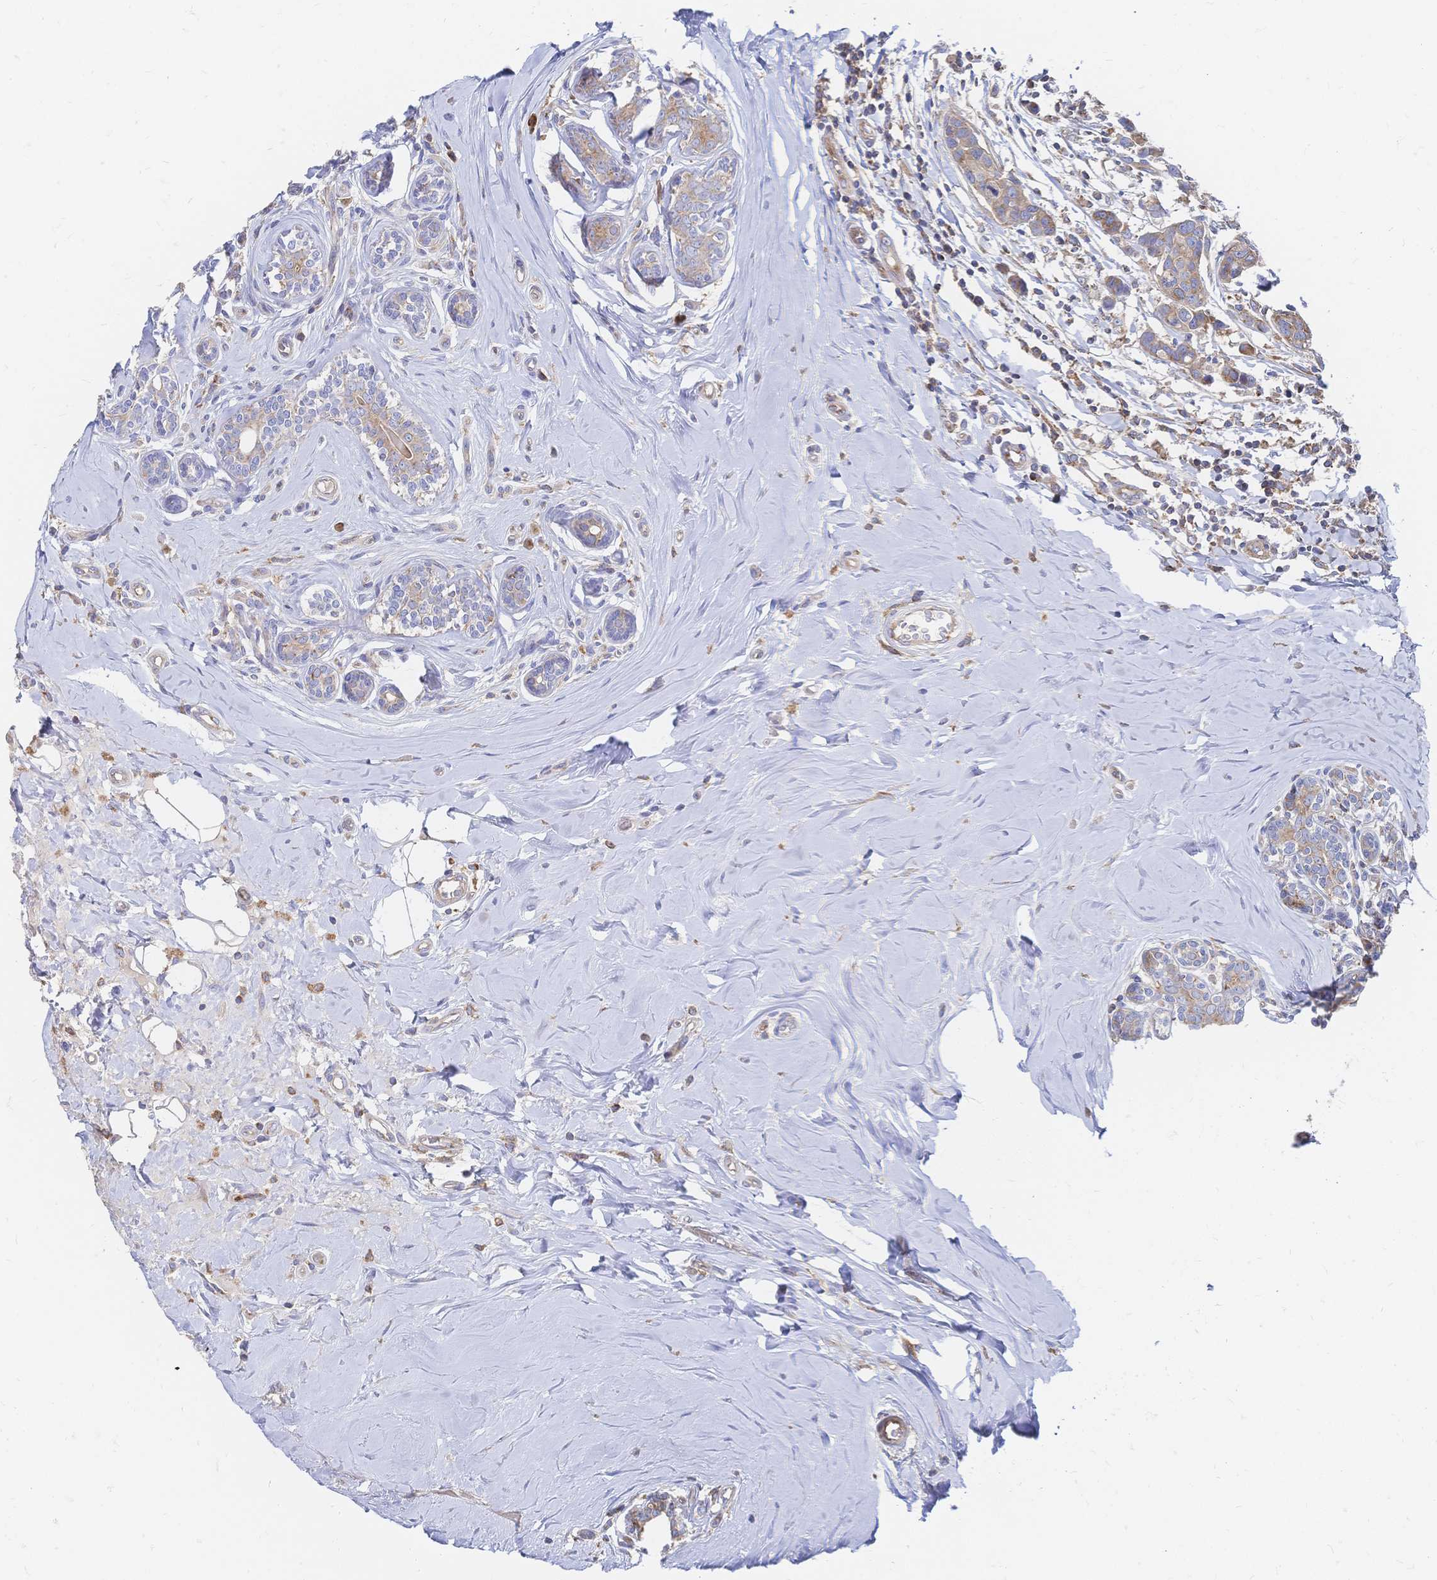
{"staining": {"intensity": "moderate", "quantity": ">75%", "location": "cytoplasmic/membranous"}, "tissue": "breast cancer", "cell_type": "Tumor cells", "image_type": "cancer", "snomed": [{"axis": "morphology", "description": "Duct carcinoma"}, {"axis": "topography", "description": "Breast"}], "caption": "The histopathology image shows a brown stain indicating the presence of a protein in the cytoplasmic/membranous of tumor cells in infiltrating ductal carcinoma (breast).", "gene": "SORBS1", "patient": {"sex": "female", "age": 24}}